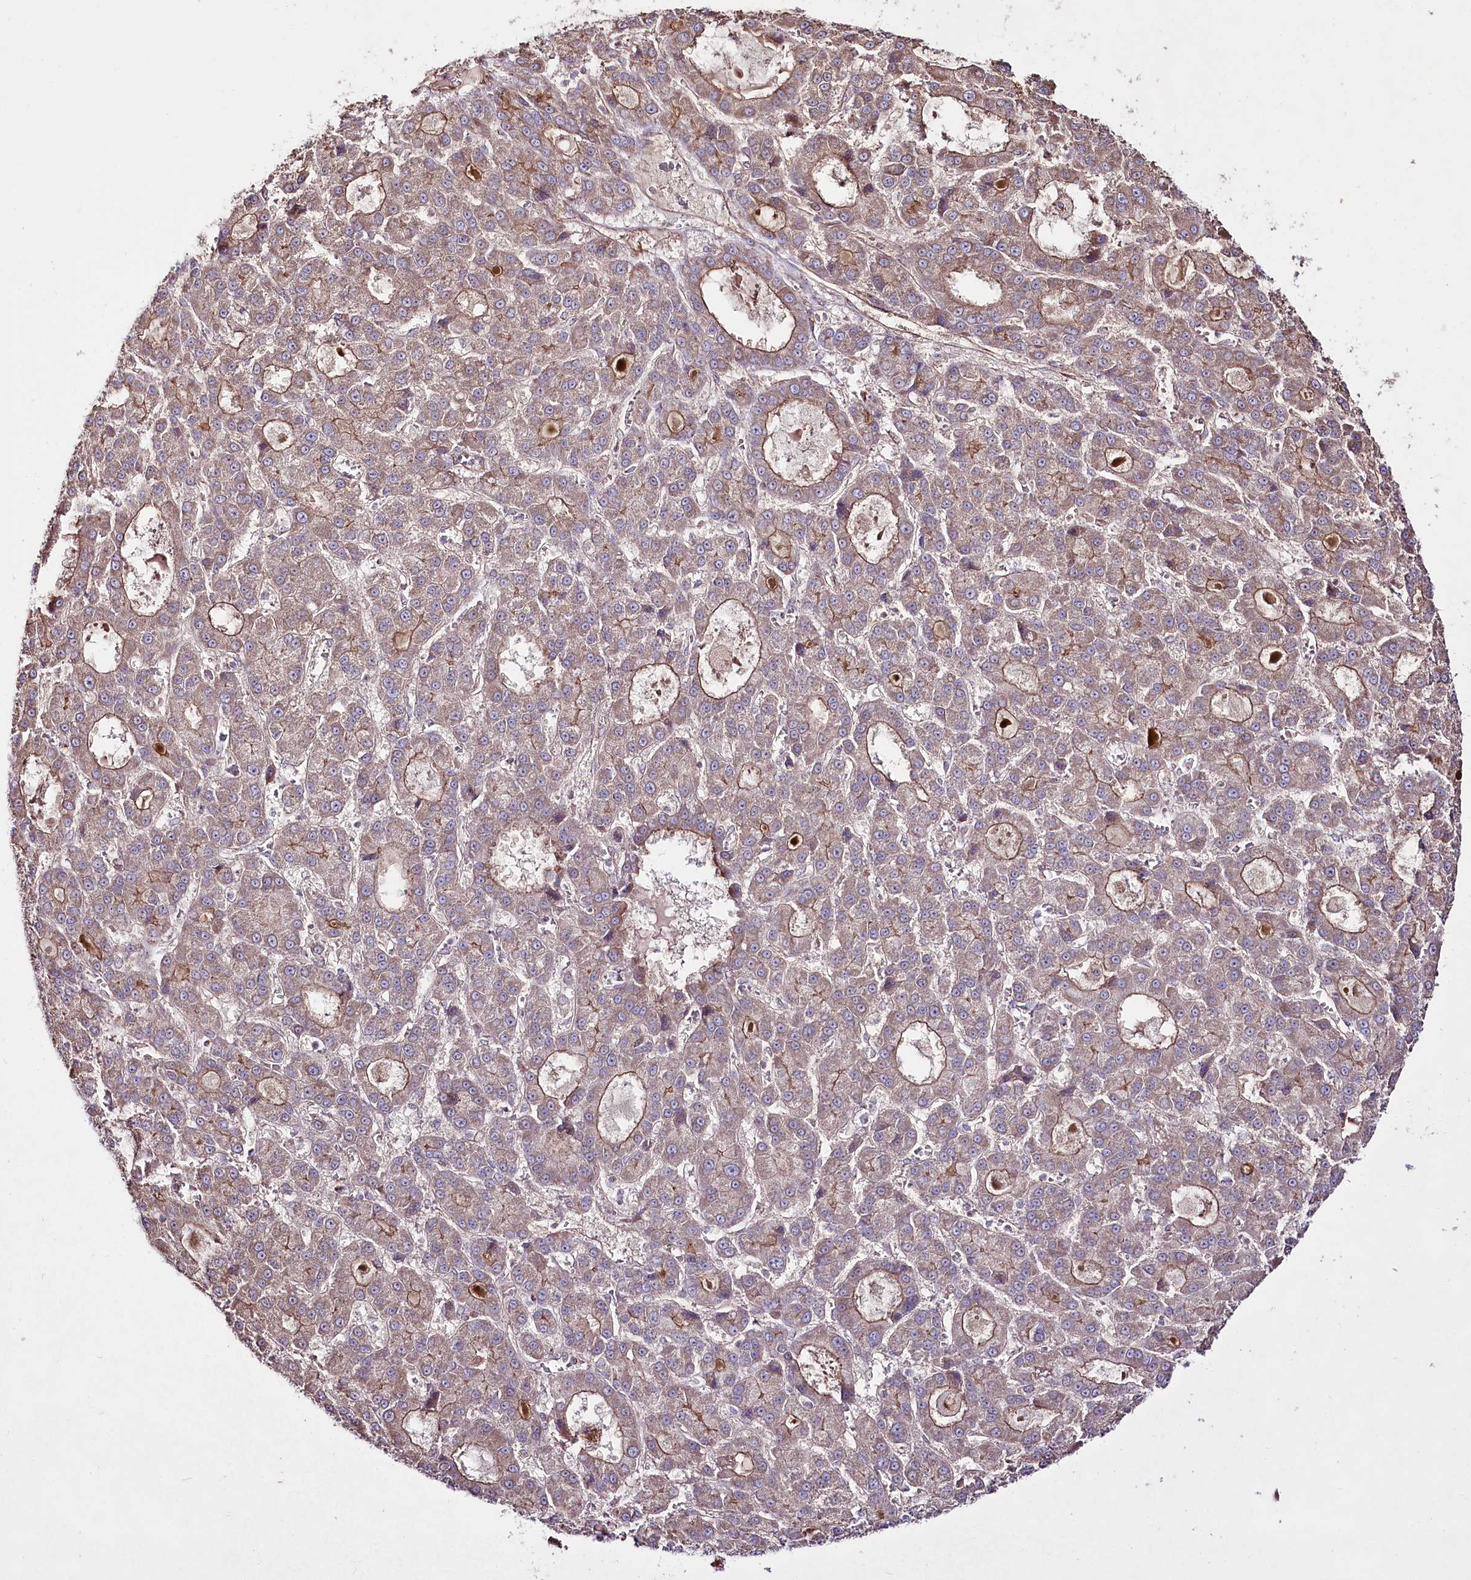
{"staining": {"intensity": "moderate", "quantity": "25%-75%", "location": "cytoplasmic/membranous"}, "tissue": "liver cancer", "cell_type": "Tumor cells", "image_type": "cancer", "snomed": [{"axis": "morphology", "description": "Carcinoma, Hepatocellular, NOS"}, {"axis": "topography", "description": "Liver"}], "caption": "Hepatocellular carcinoma (liver) tissue exhibits moderate cytoplasmic/membranous positivity in approximately 25%-75% of tumor cells, visualized by immunohistochemistry.", "gene": "REXO2", "patient": {"sex": "male", "age": 70}}